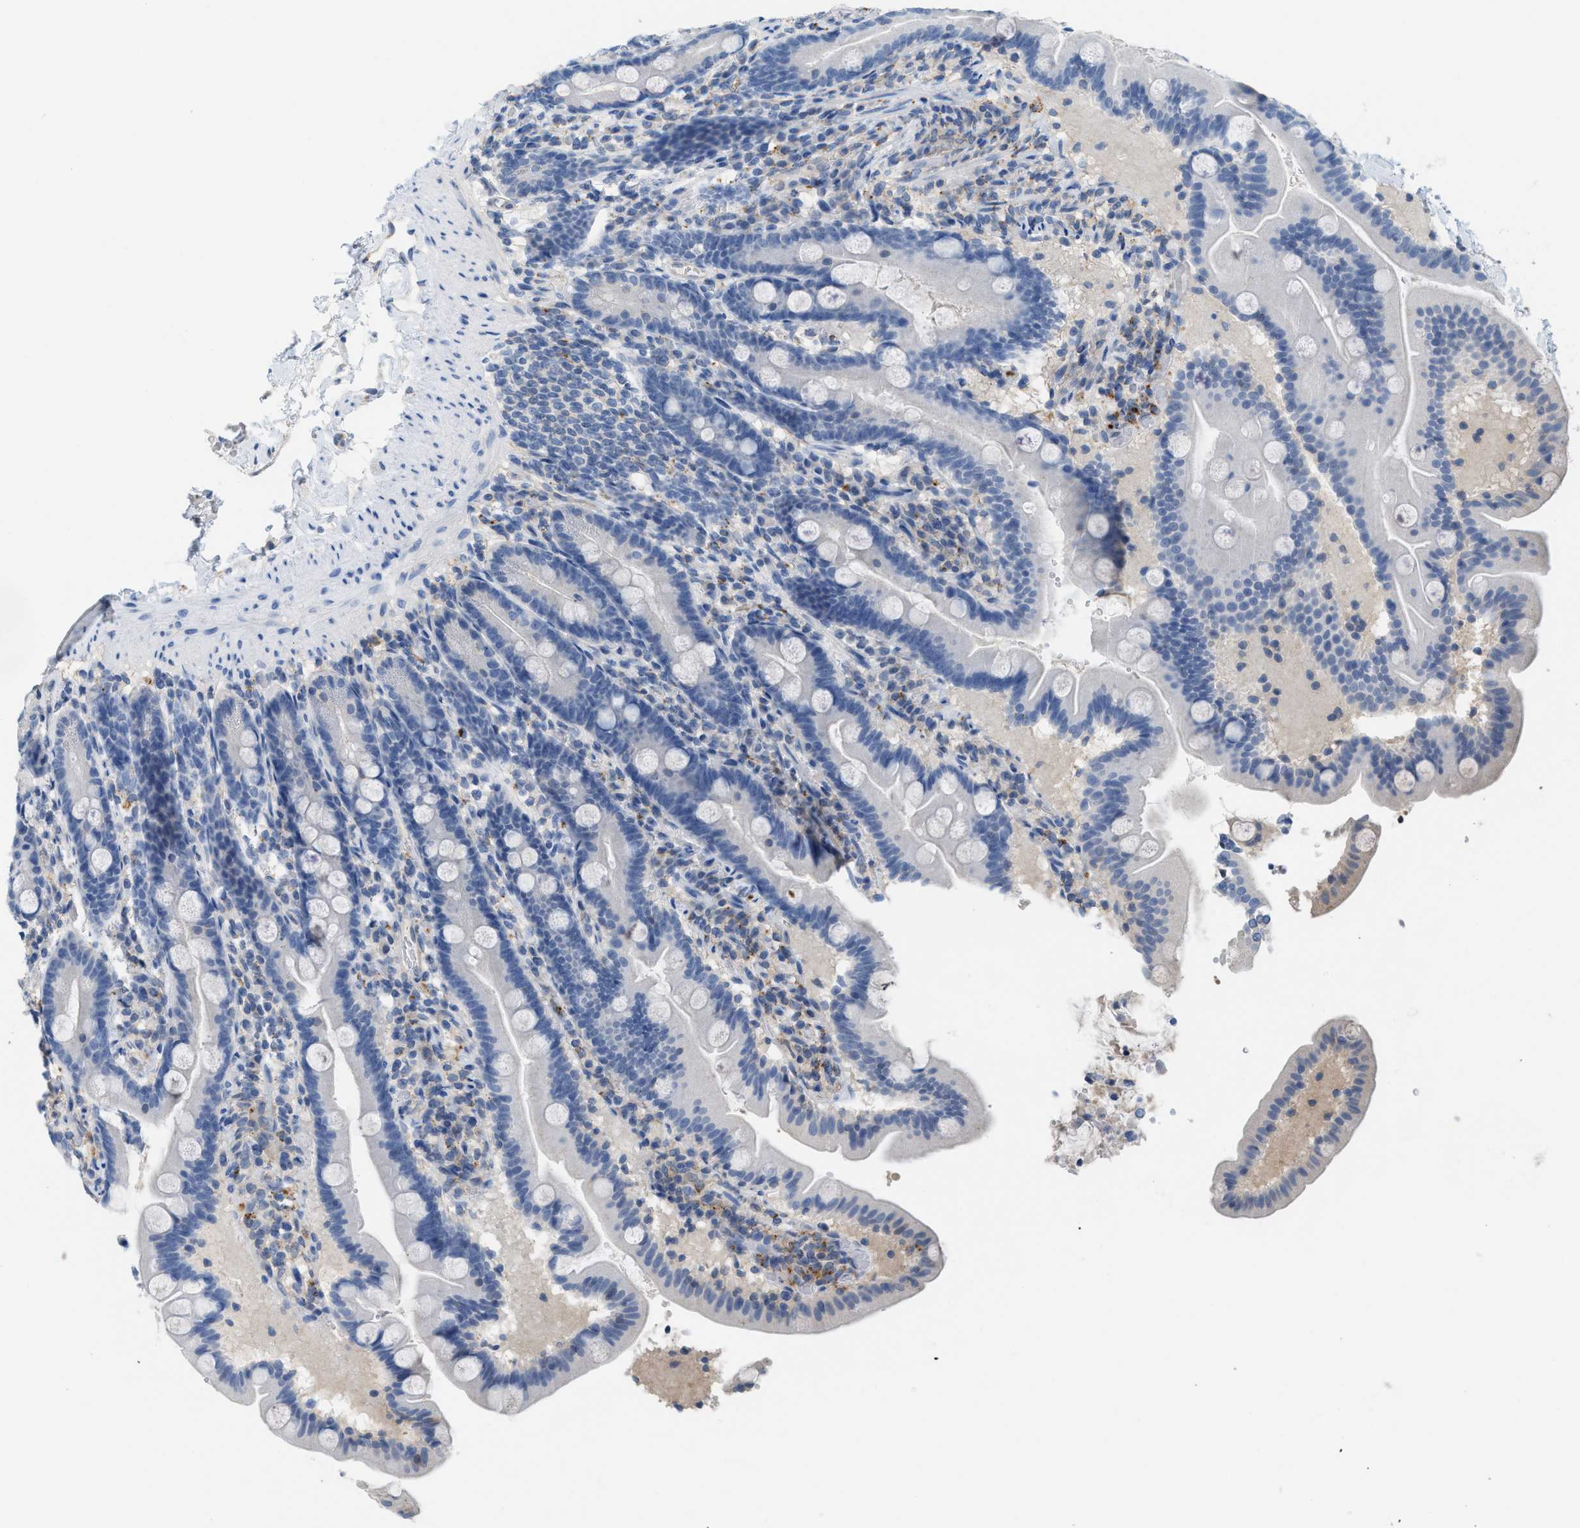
{"staining": {"intensity": "negative", "quantity": "none", "location": "none"}, "tissue": "duodenum", "cell_type": "Glandular cells", "image_type": "normal", "snomed": [{"axis": "morphology", "description": "Normal tissue, NOS"}, {"axis": "topography", "description": "Duodenum"}], "caption": "This is an immunohistochemistry histopathology image of normal duodenum. There is no expression in glandular cells.", "gene": "CSTB", "patient": {"sex": "male", "age": 54}}